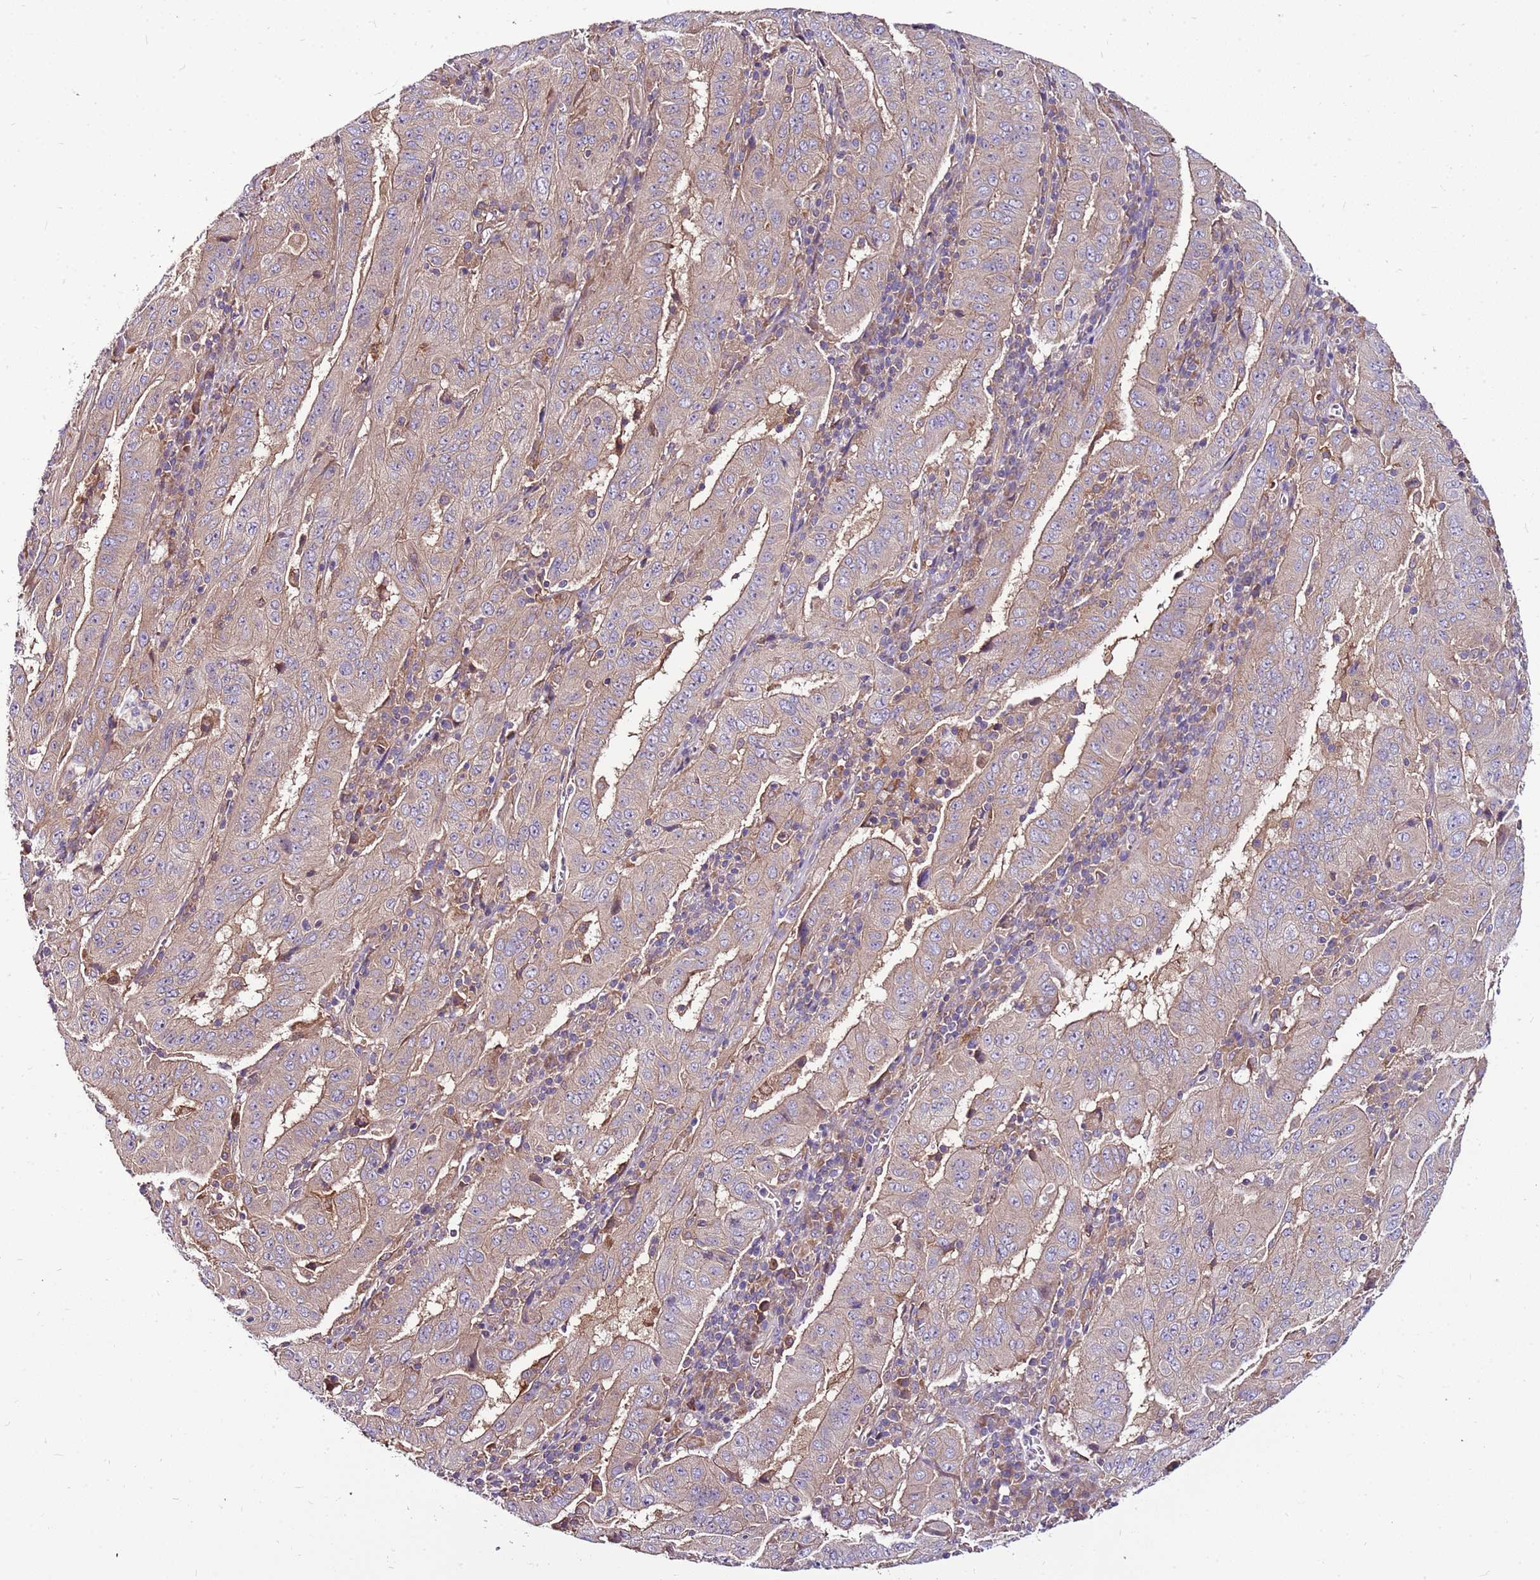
{"staining": {"intensity": "weak", "quantity": "25%-75%", "location": "cytoplasmic/membranous"}, "tissue": "pancreatic cancer", "cell_type": "Tumor cells", "image_type": "cancer", "snomed": [{"axis": "morphology", "description": "Adenocarcinoma, NOS"}, {"axis": "topography", "description": "Pancreas"}], "caption": "High-magnification brightfield microscopy of pancreatic cancer (adenocarcinoma) stained with DAB (brown) and counterstained with hematoxylin (blue). tumor cells exhibit weak cytoplasmic/membranous expression is identified in about25%-75% of cells.", "gene": "ATXN2L", "patient": {"sex": "male", "age": 63}}